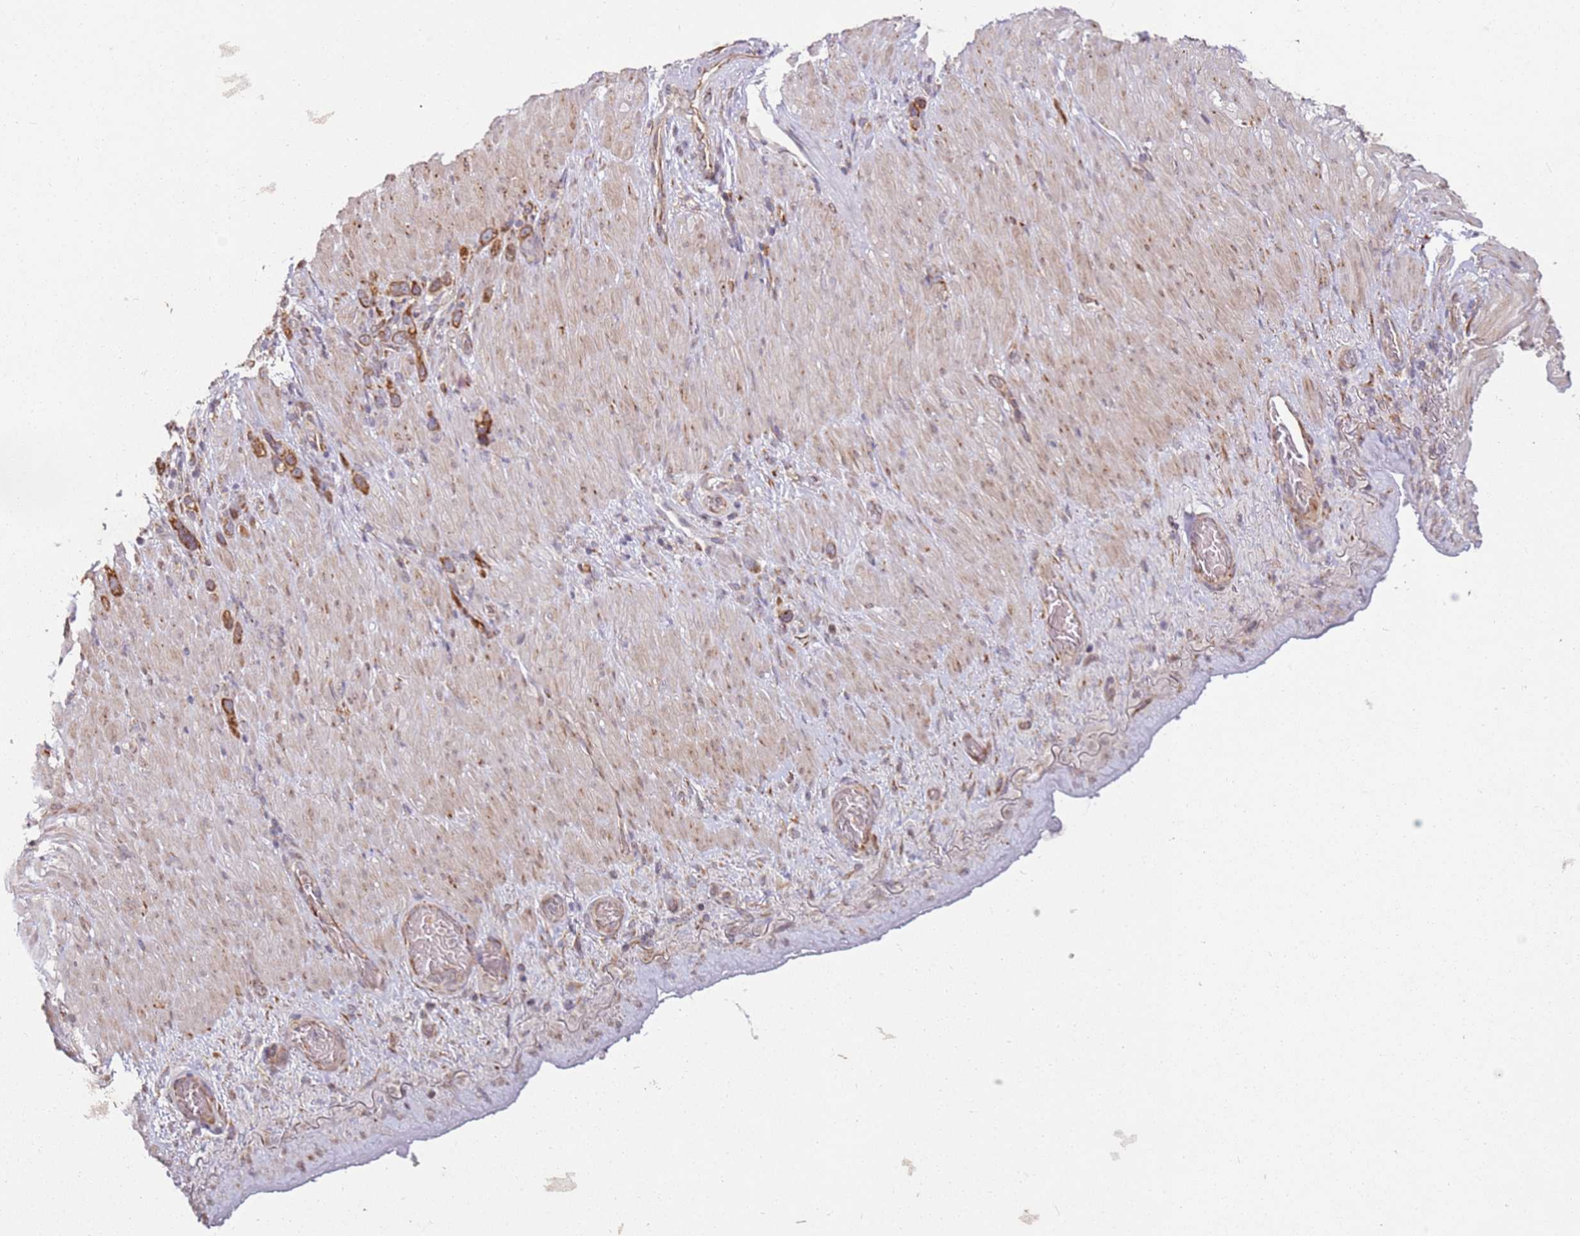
{"staining": {"intensity": "strong", "quantity": ">75%", "location": "cytoplasmic/membranous"}, "tissue": "stomach cancer", "cell_type": "Tumor cells", "image_type": "cancer", "snomed": [{"axis": "morphology", "description": "Adenocarcinoma, NOS"}, {"axis": "topography", "description": "Stomach"}], "caption": "Brown immunohistochemical staining in human stomach adenocarcinoma shows strong cytoplasmic/membranous staining in about >75% of tumor cells.", "gene": "ARFRP1", "patient": {"sex": "female", "age": 65}}